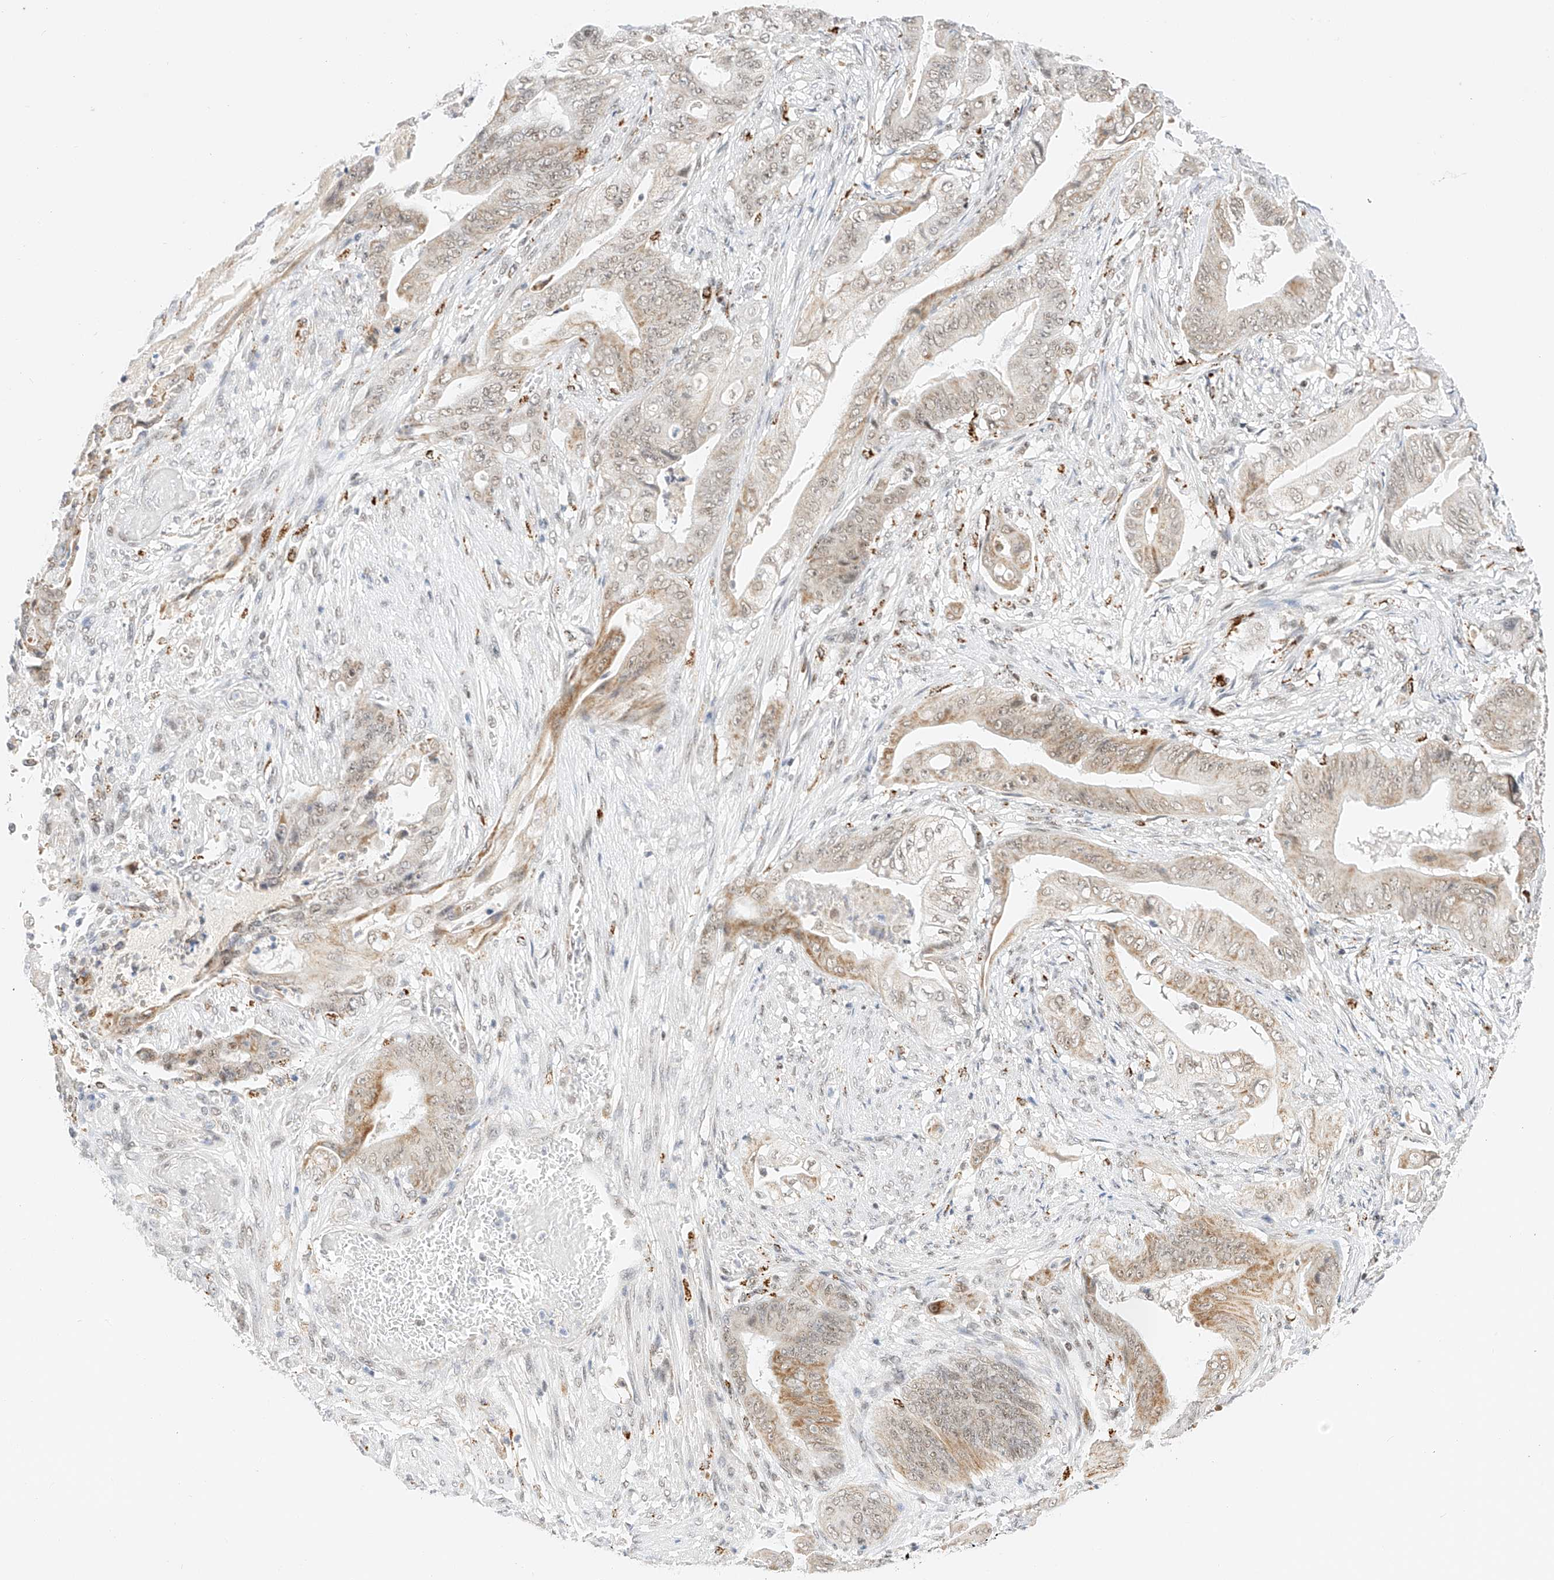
{"staining": {"intensity": "weak", "quantity": "25%-75%", "location": "cytoplasmic/membranous,nuclear"}, "tissue": "stomach cancer", "cell_type": "Tumor cells", "image_type": "cancer", "snomed": [{"axis": "morphology", "description": "Adenocarcinoma, NOS"}, {"axis": "topography", "description": "Stomach"}], "caption": "Immunohistochemistry (IHC) photomicrograph of adenocarcinoma (stomach) stained for a protein (brown), which demonstrates low levels of weak cytoplasmic/membranous and nuclear expression in about 25%-75% of tumor cells.", "gene": "NRF1", "patient": {"sex": "female", "age": 73}}